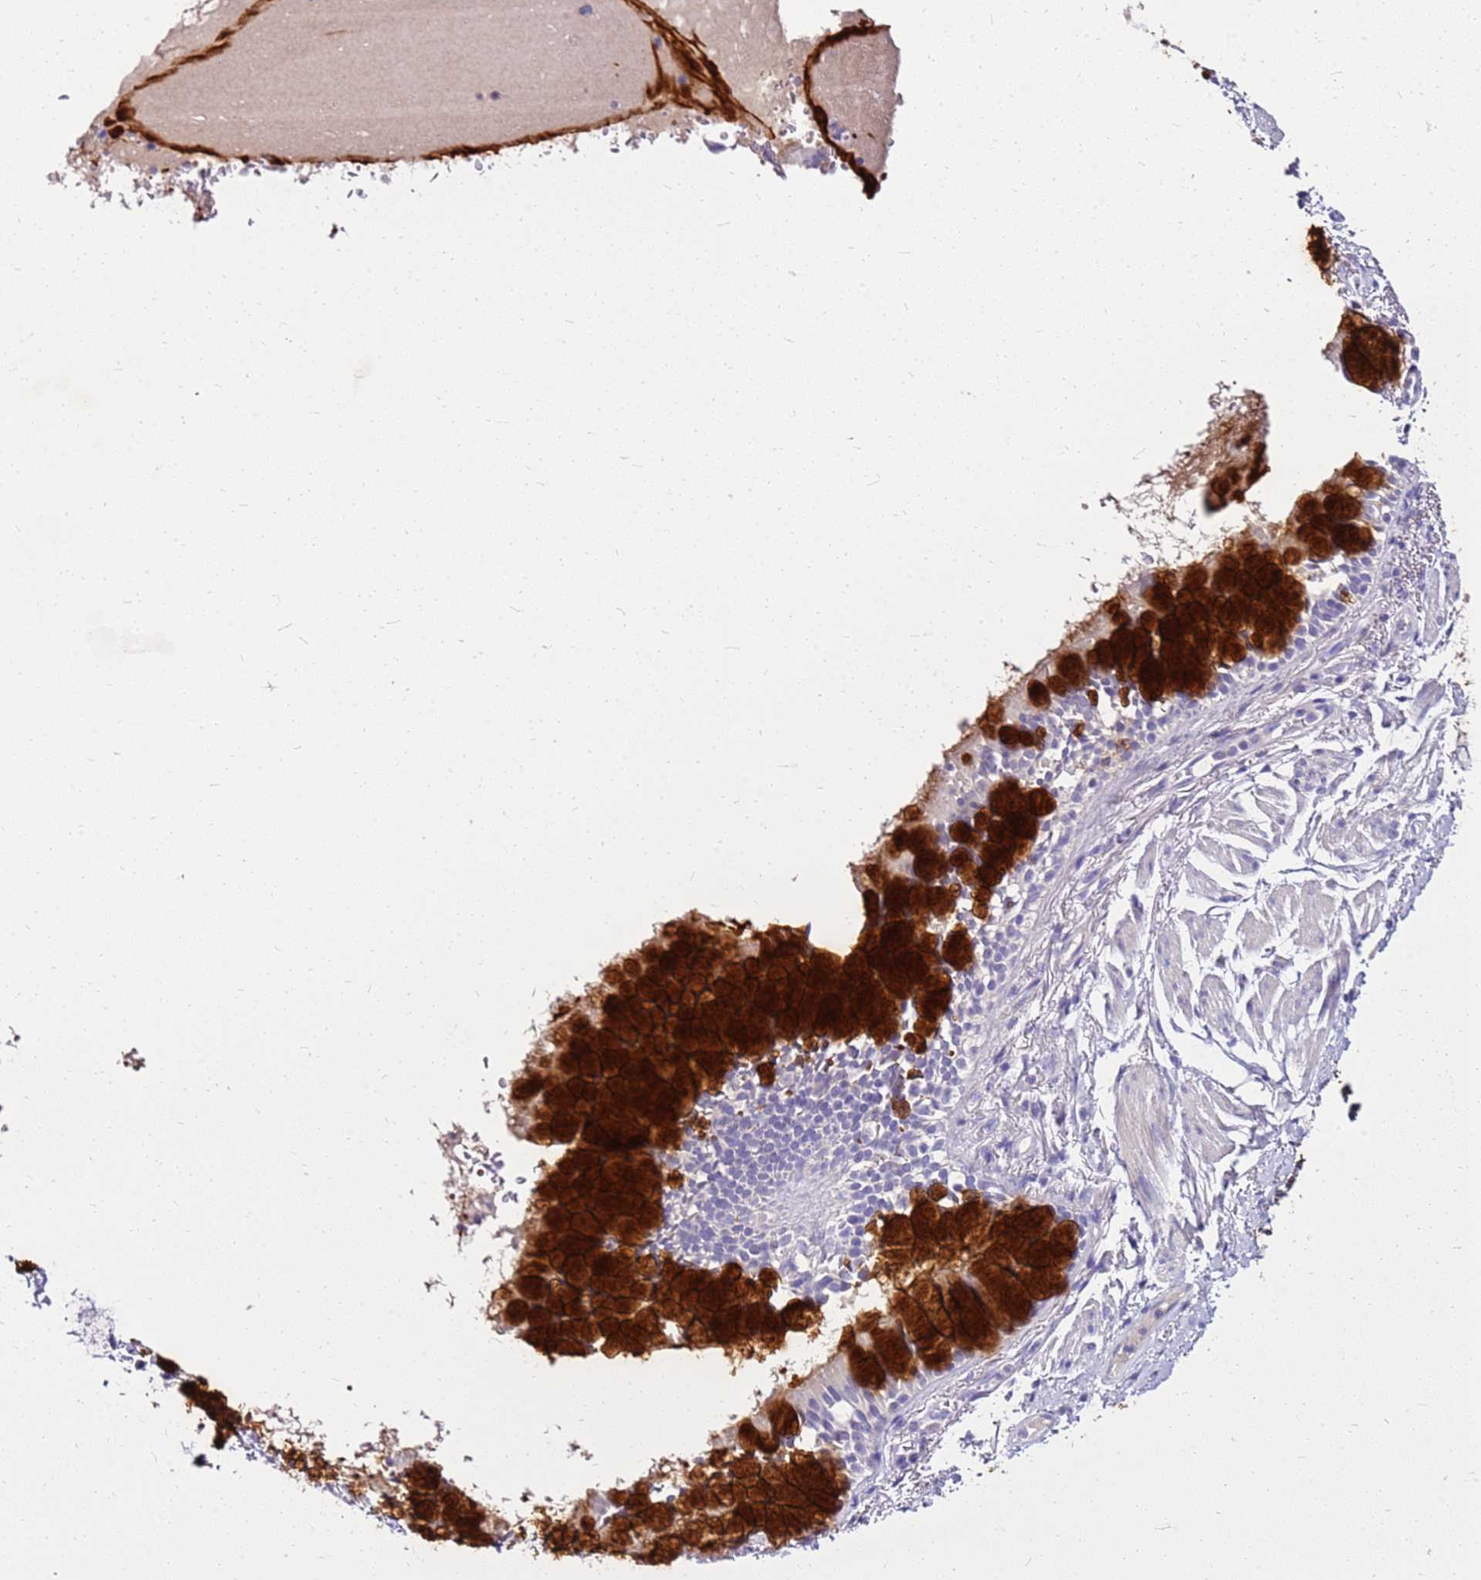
{"staining": {"intensity": "strong", "quantity": "<25%", "location": "cytoplasmic/membranous"}, "tissue": "bronchus", "cell_type": "Respiratory epithelial cells", "image_type": "normal", "snomed": [{"axis": "morphology", "description": "Normal tissue, NOS"}, {"axis": "topography", "description": "Bronchus"}], "caption": "Strong cytoplasmic/membranous expression for a protein is present in about <25% of respiratory epithelial cells of normal bronchus using immunohistochemistry.", "gene": "DCDC2B", "patient": {"sex": "male", "age": 70}}